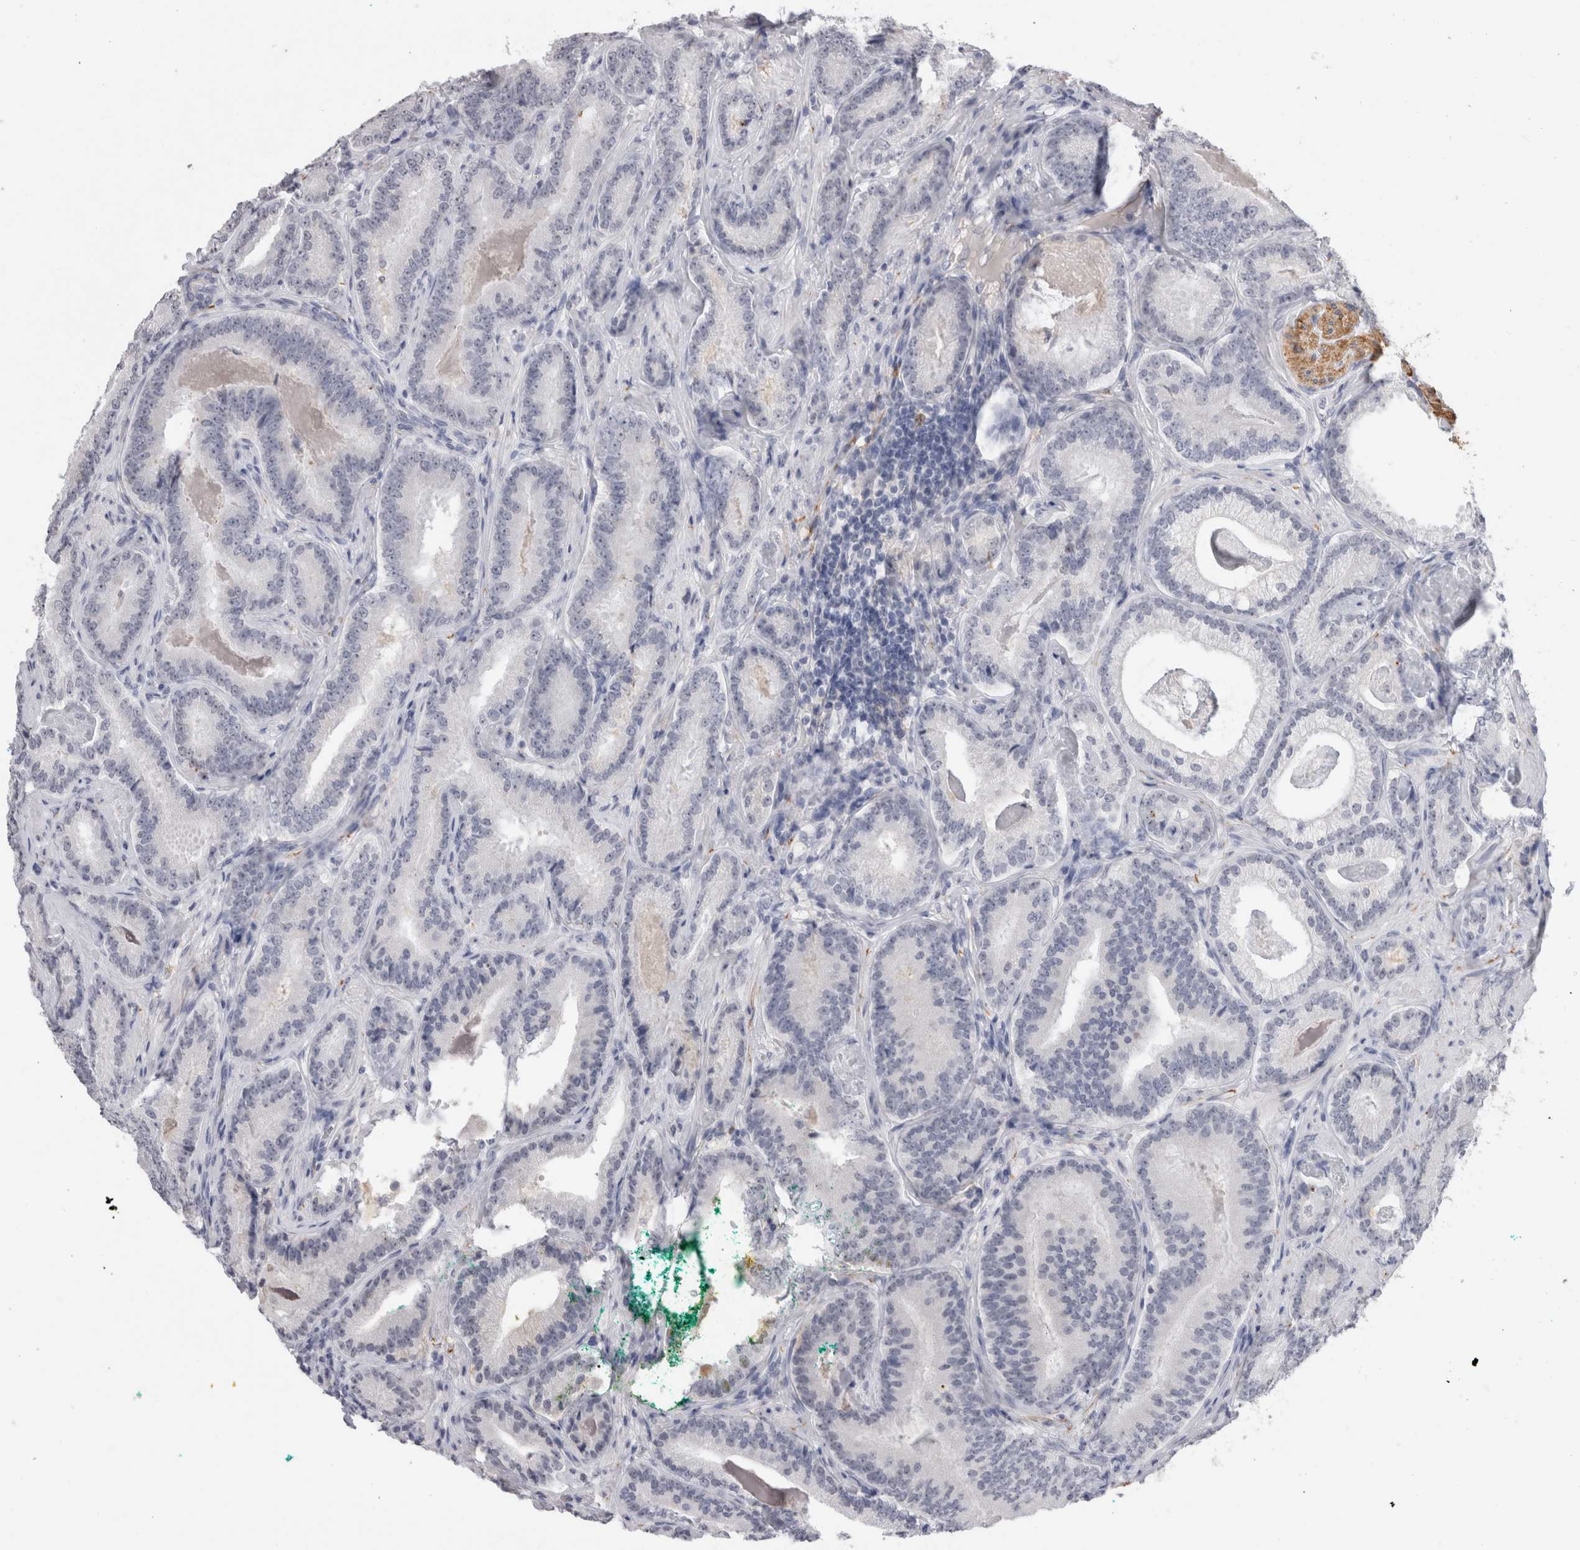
{"staining": {"intensity": "negative", "quantity": "none", "location": "none"}, "tissue": "prostate cancer", "cell_type": "Tumor cells", "image_type": "cancer", "snomed": [{"axis": "morphology", "description": "Adenocarcinoma, Low grade"}, {"axis": "topography", "description": "Prostate"}], "caption": "Tumor cells are negative for brown protein staining in low-grade adenocarcinoma (prostate).", "gene": "CADM3", "patient": {"sex": "male", "age": 51}}